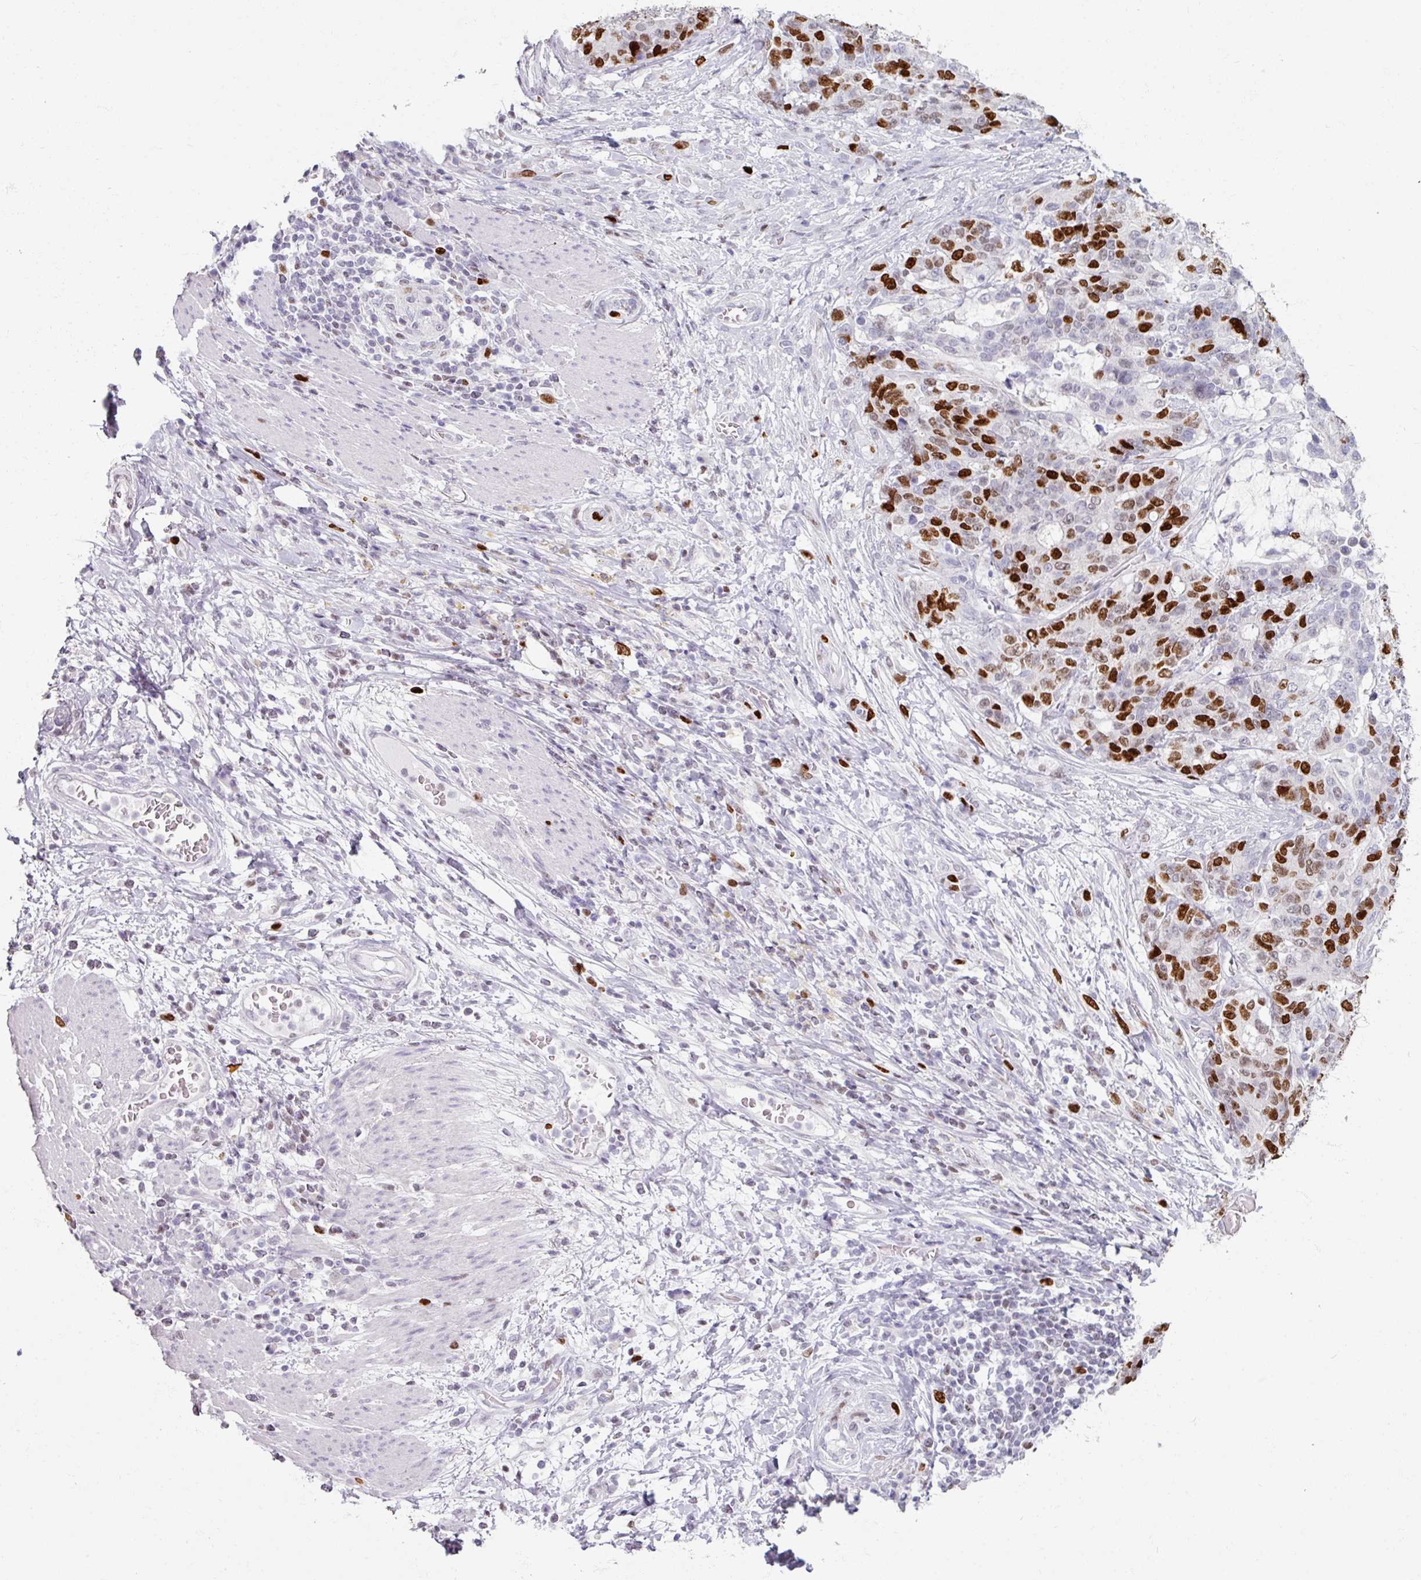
{"staining": {"intensity": "strong", "quantity": "25%-75%", "location": "nuclear"}, "tissue": "stomach cancer", "cell_type": "Tumor cells", "image_type": "cancer", "snomed": [{"axis": "morphology", "description": "Normal tissue, NOS"}, {"axis": "morphology", "description": "Adenocarcinoma, NOS"}, {"axis": "topography", "description": "Stomach"}], "caption": "Tumor cells demonstrate high levels of strong nuclear positivity in approximately 25%-75% of cells in human stomach cancer (adenocarcinoma).", "gene": "ATAD2", "patient": {"sex": "female", "age": 64}}